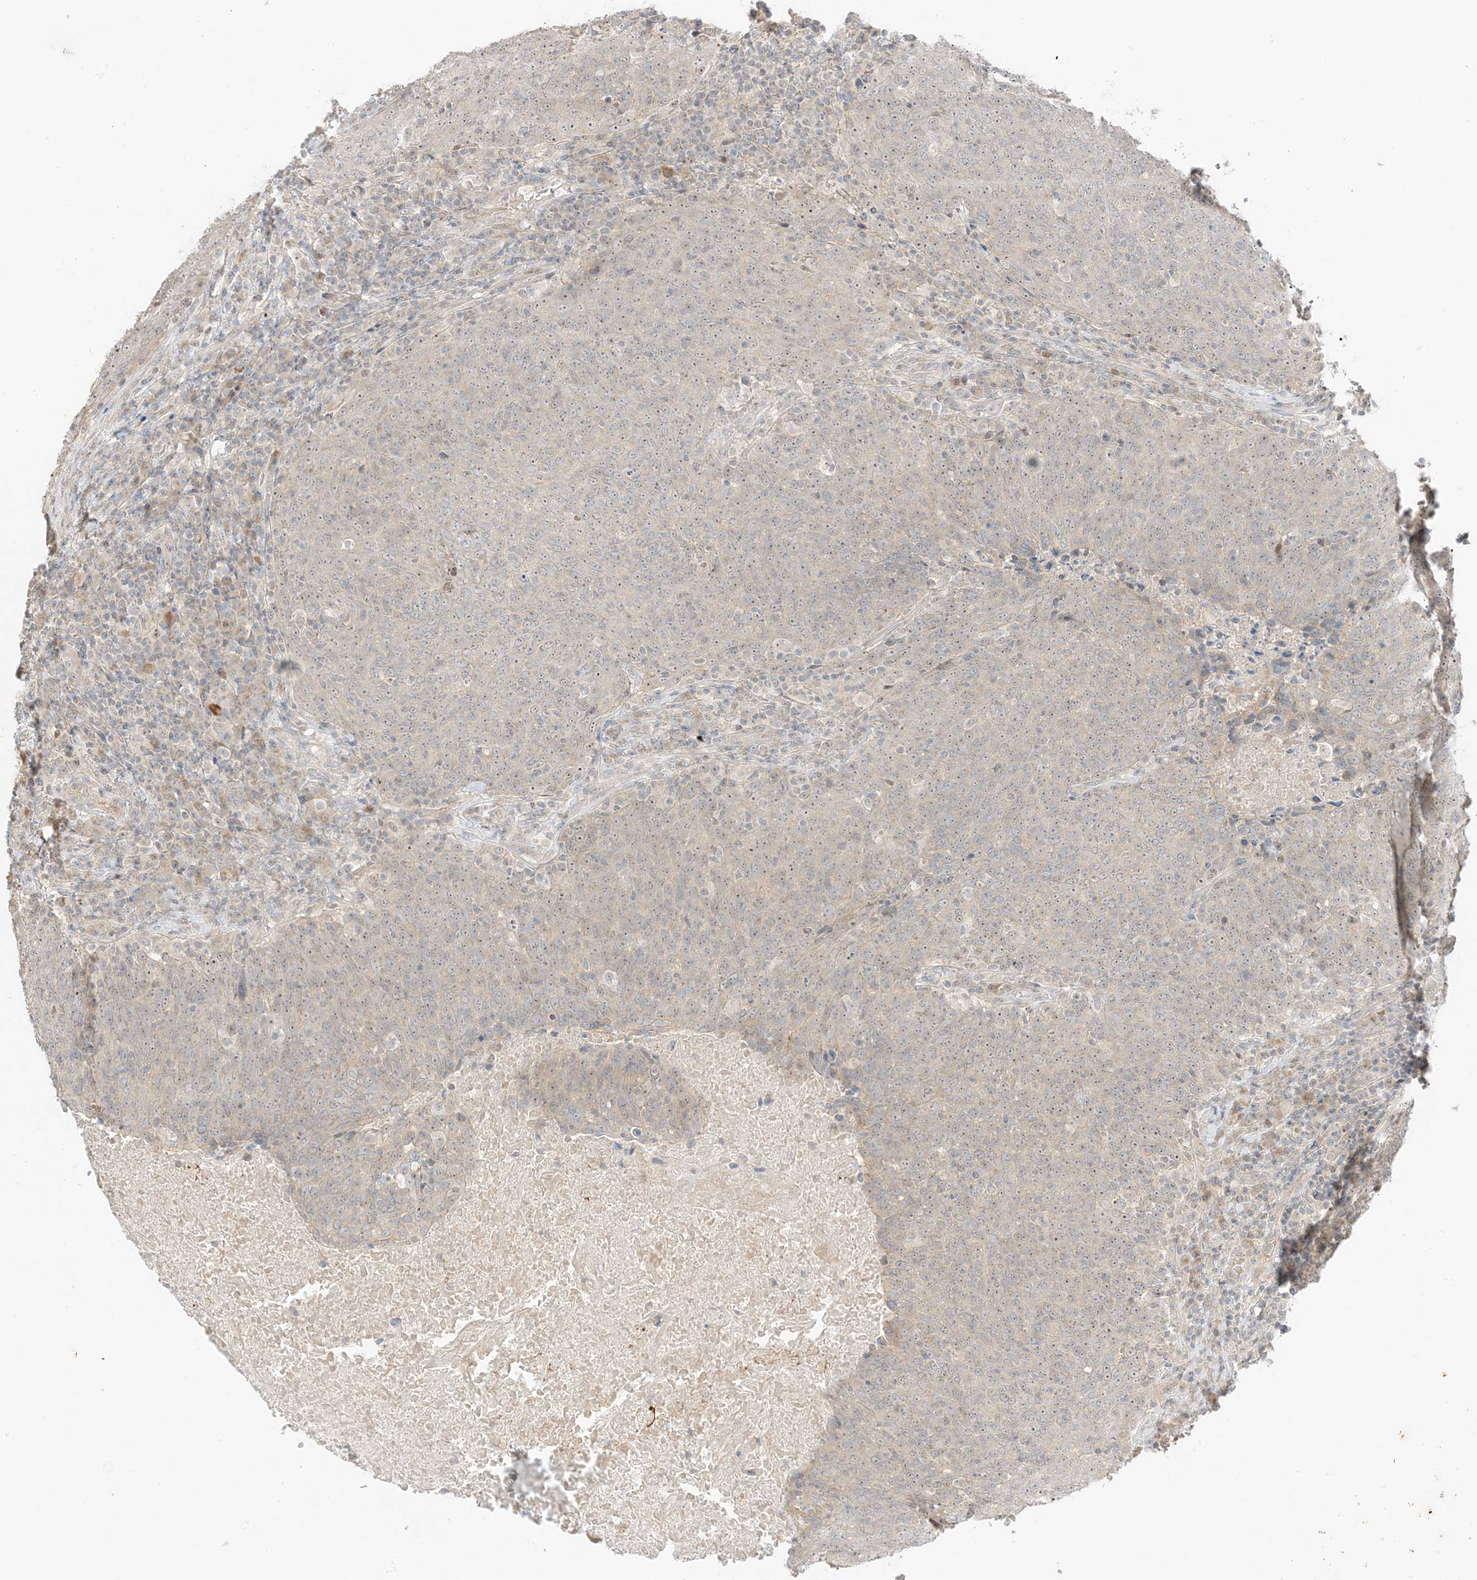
{"staining": {"intensity": "moderate", "quantity": ">75%", "location": "nuclear"}, "tissue": "head and neck cancer", "cell_type": "Tumor cells", "image_type": "cancer", "snomed": [{"axis": "morphology", "description": "Squamous cell carcinoma, NOS"}, {"axis": "morphology", "description": "Squamous cell carcinoma, metastatic, NOS"}, {"axis": "topography", "description": "Lymph node"}, {"axis": "topography", "description": "Head-Neck"}], "caption": "A medium amount of moderate nuclear staining is seen in approximately >75% of tumor cells in head and neck cancer (squamous cell carcinoma) tissue.", "gene": "ETAA1", "patient": {"sex": "male", "age": 62}}